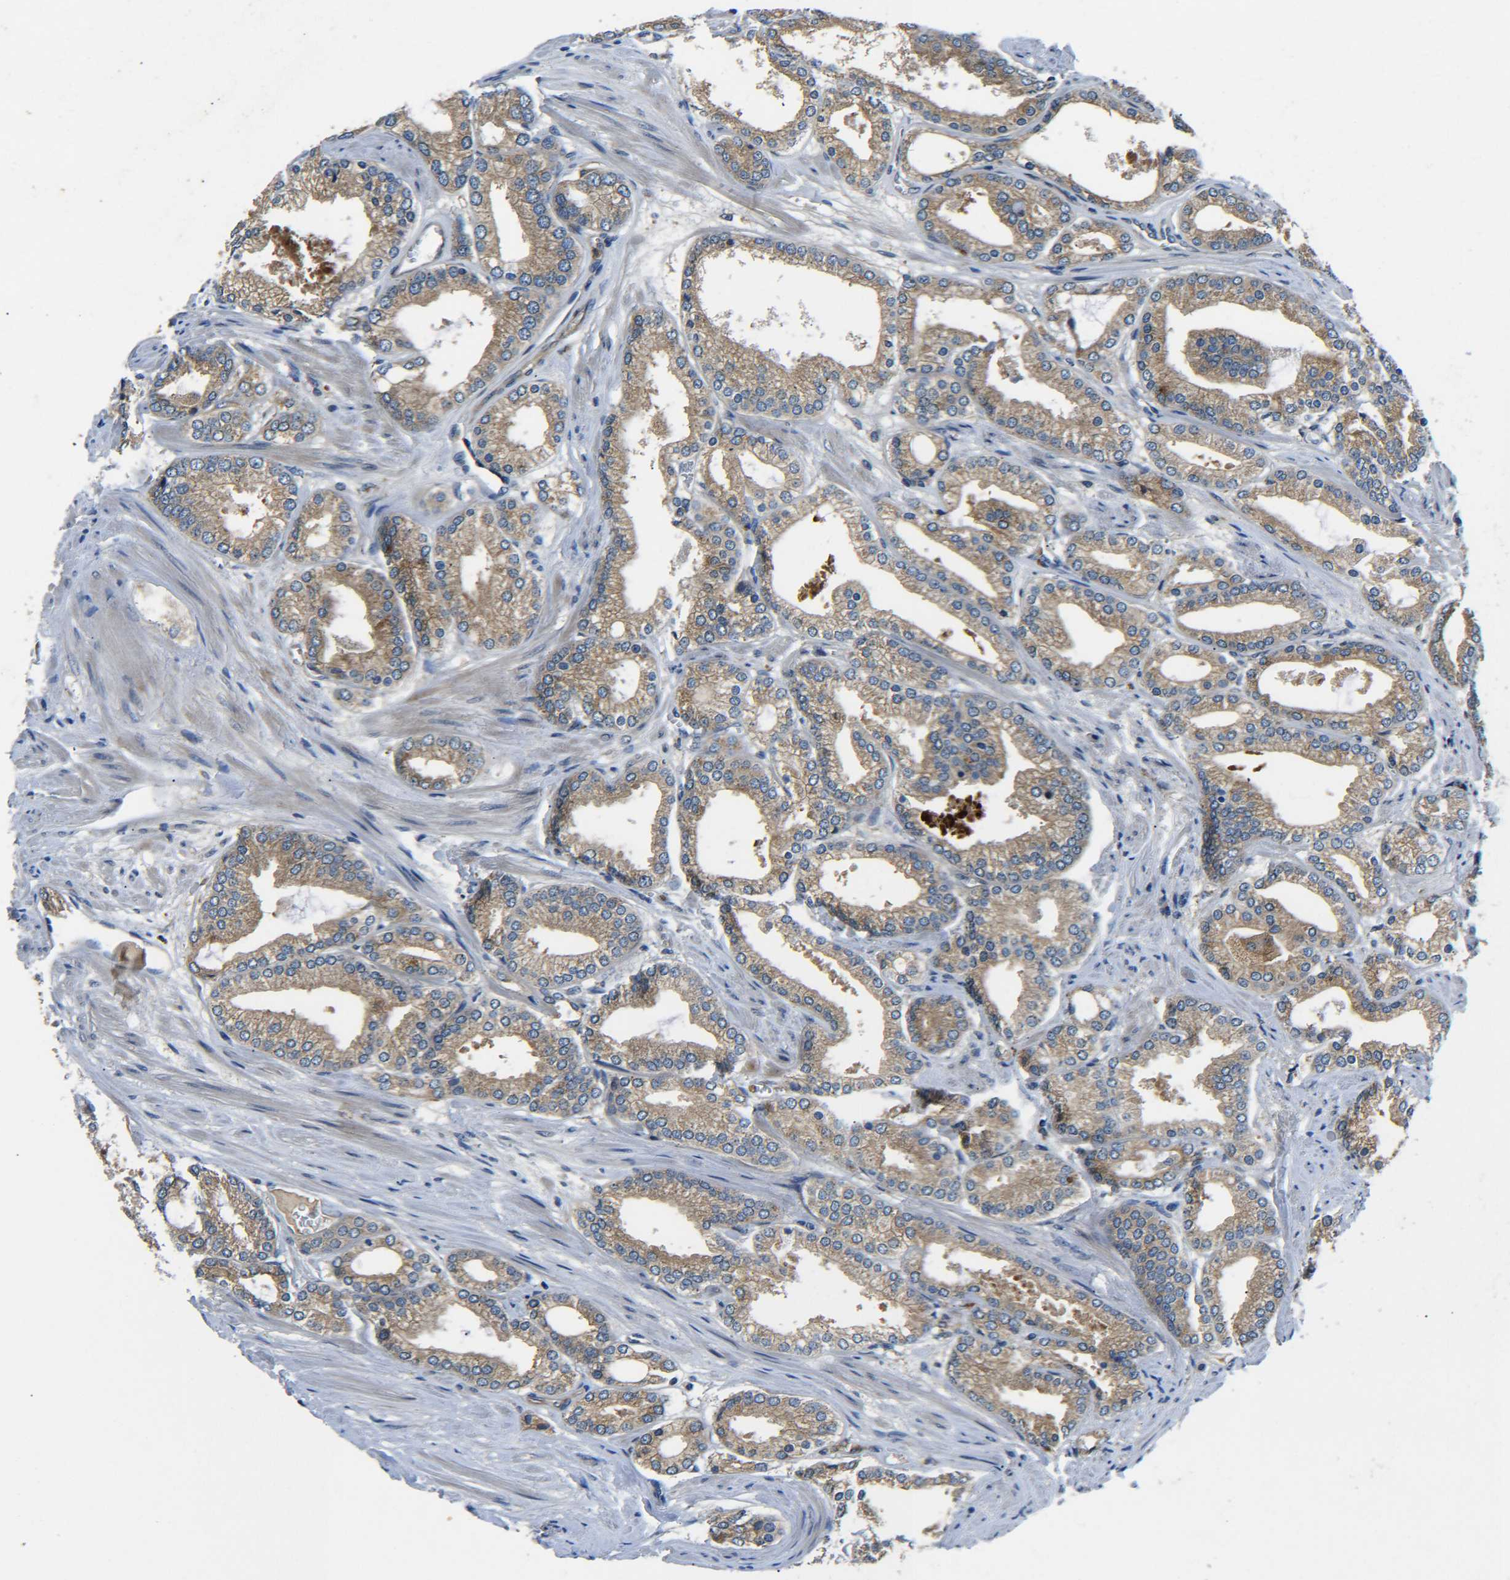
{"staining": {"intensity": "moderate", "quantity": ">75%", "location": "cytoplasmic/membranous"}, "tissue": "prostate cancer", "cell_type": "Tumor cells", "image_type": "cancer", "snomed": [{"axis": "morphology", "description": "Adenocarcinoma, High grade"}, {"axis": "topography", "description": "Prostate"}], "caption": "Tumor cells exhibit moderate cytoplasmic/membranous positivity in about >75% of cells in prostate cancer.", "gene": "RAB1B", "patient": {"sex": "male", "age": 61}}